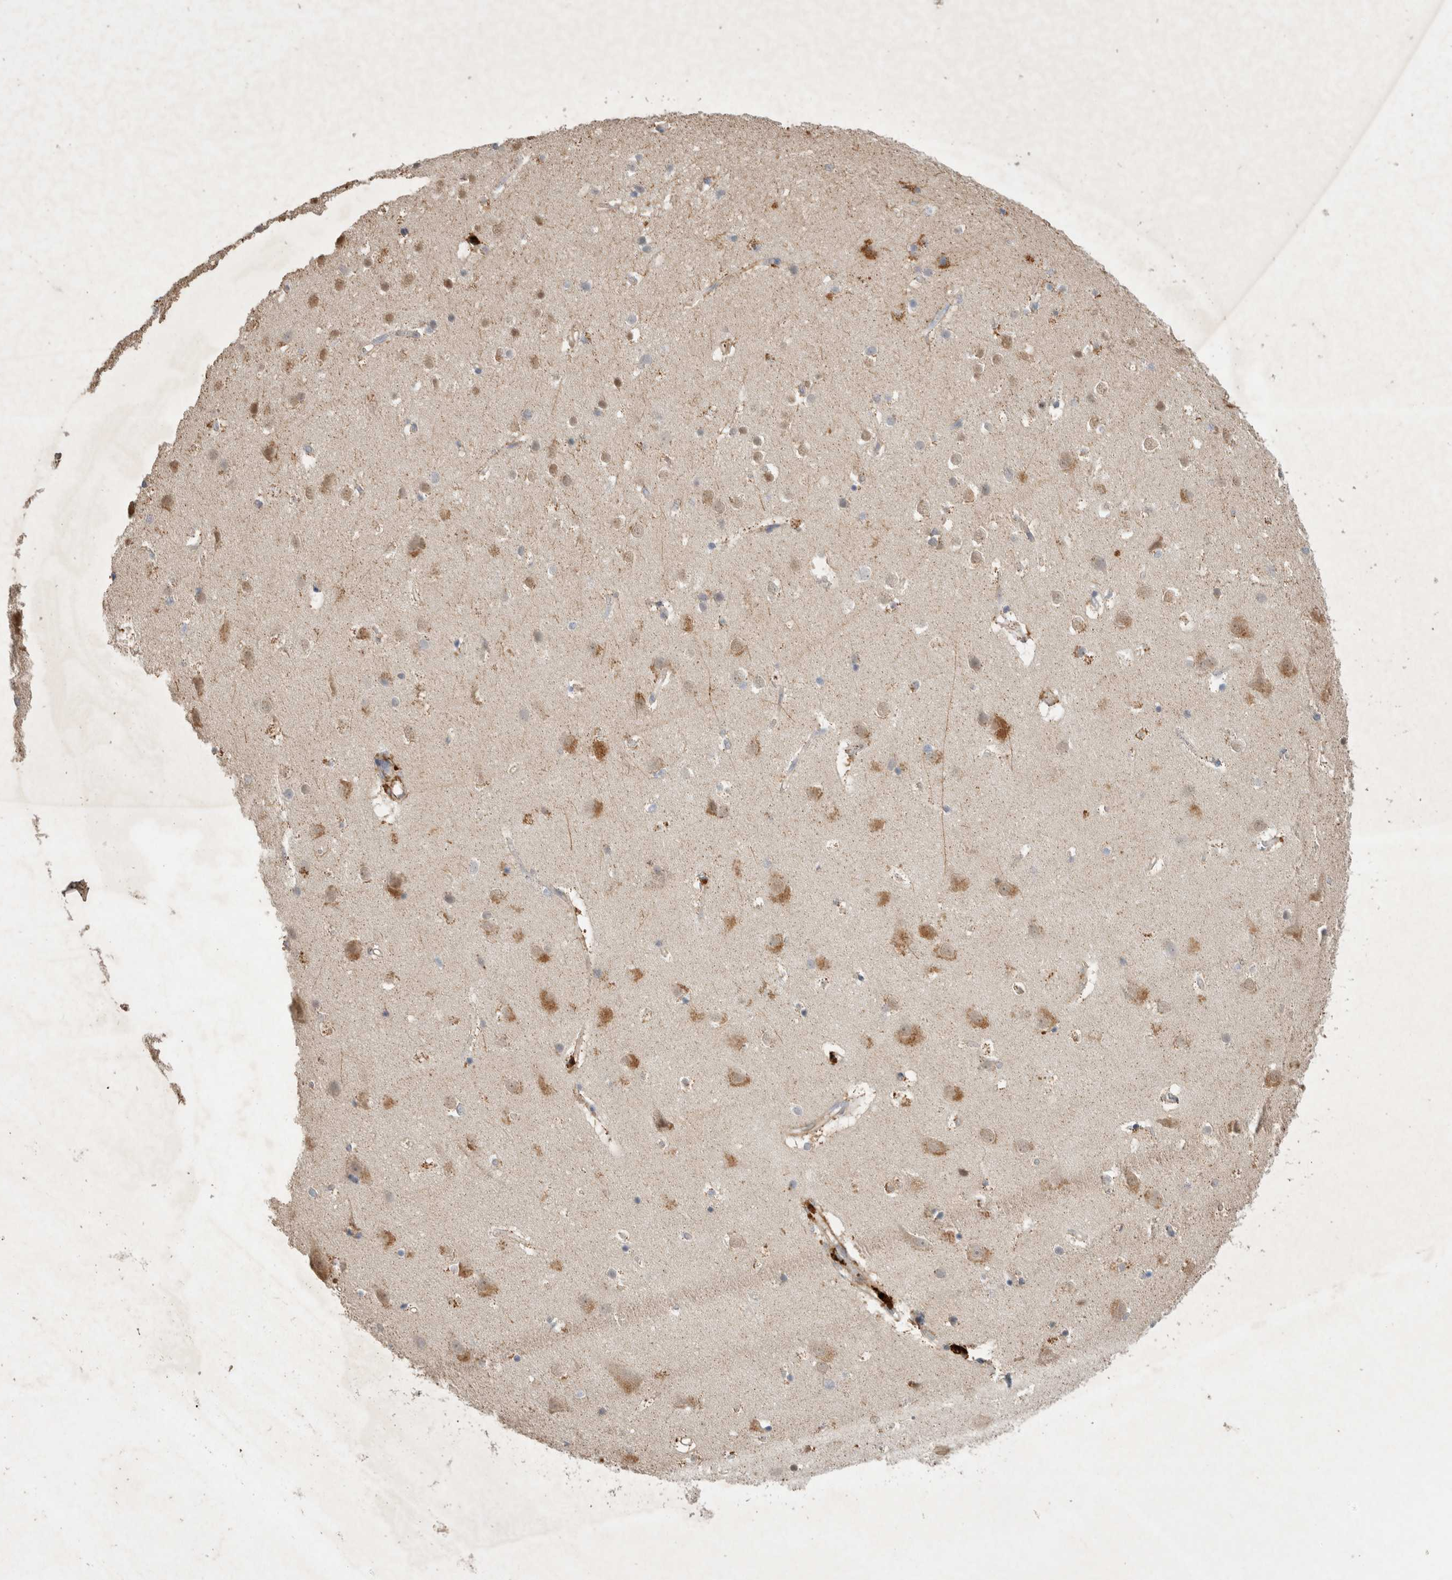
{"staining": {"intensity": "moderate", "quantity": "25%-75%", "location": "cytoplasmic/membranous"}, "tissue": "cerebral cortex", "cell_type": "Endothelial cells", "image_type": "normal", "snomed": [{"axis": "morphology", "description": "Normal tissue, NOS"}, {"axis": "topography", "description": "Cerebral cortex"}], "caption": "Brown immunohistochemical staining in unremarkable cerebral cortex reveals moderate cytoplasmic/membranous staining in about 25%-75% of endothelial cells. (Brightfield microscopy of DAB IHC at high magnification).", "gene": "NMU", "patient": {"sex": "male", "age": 54}}